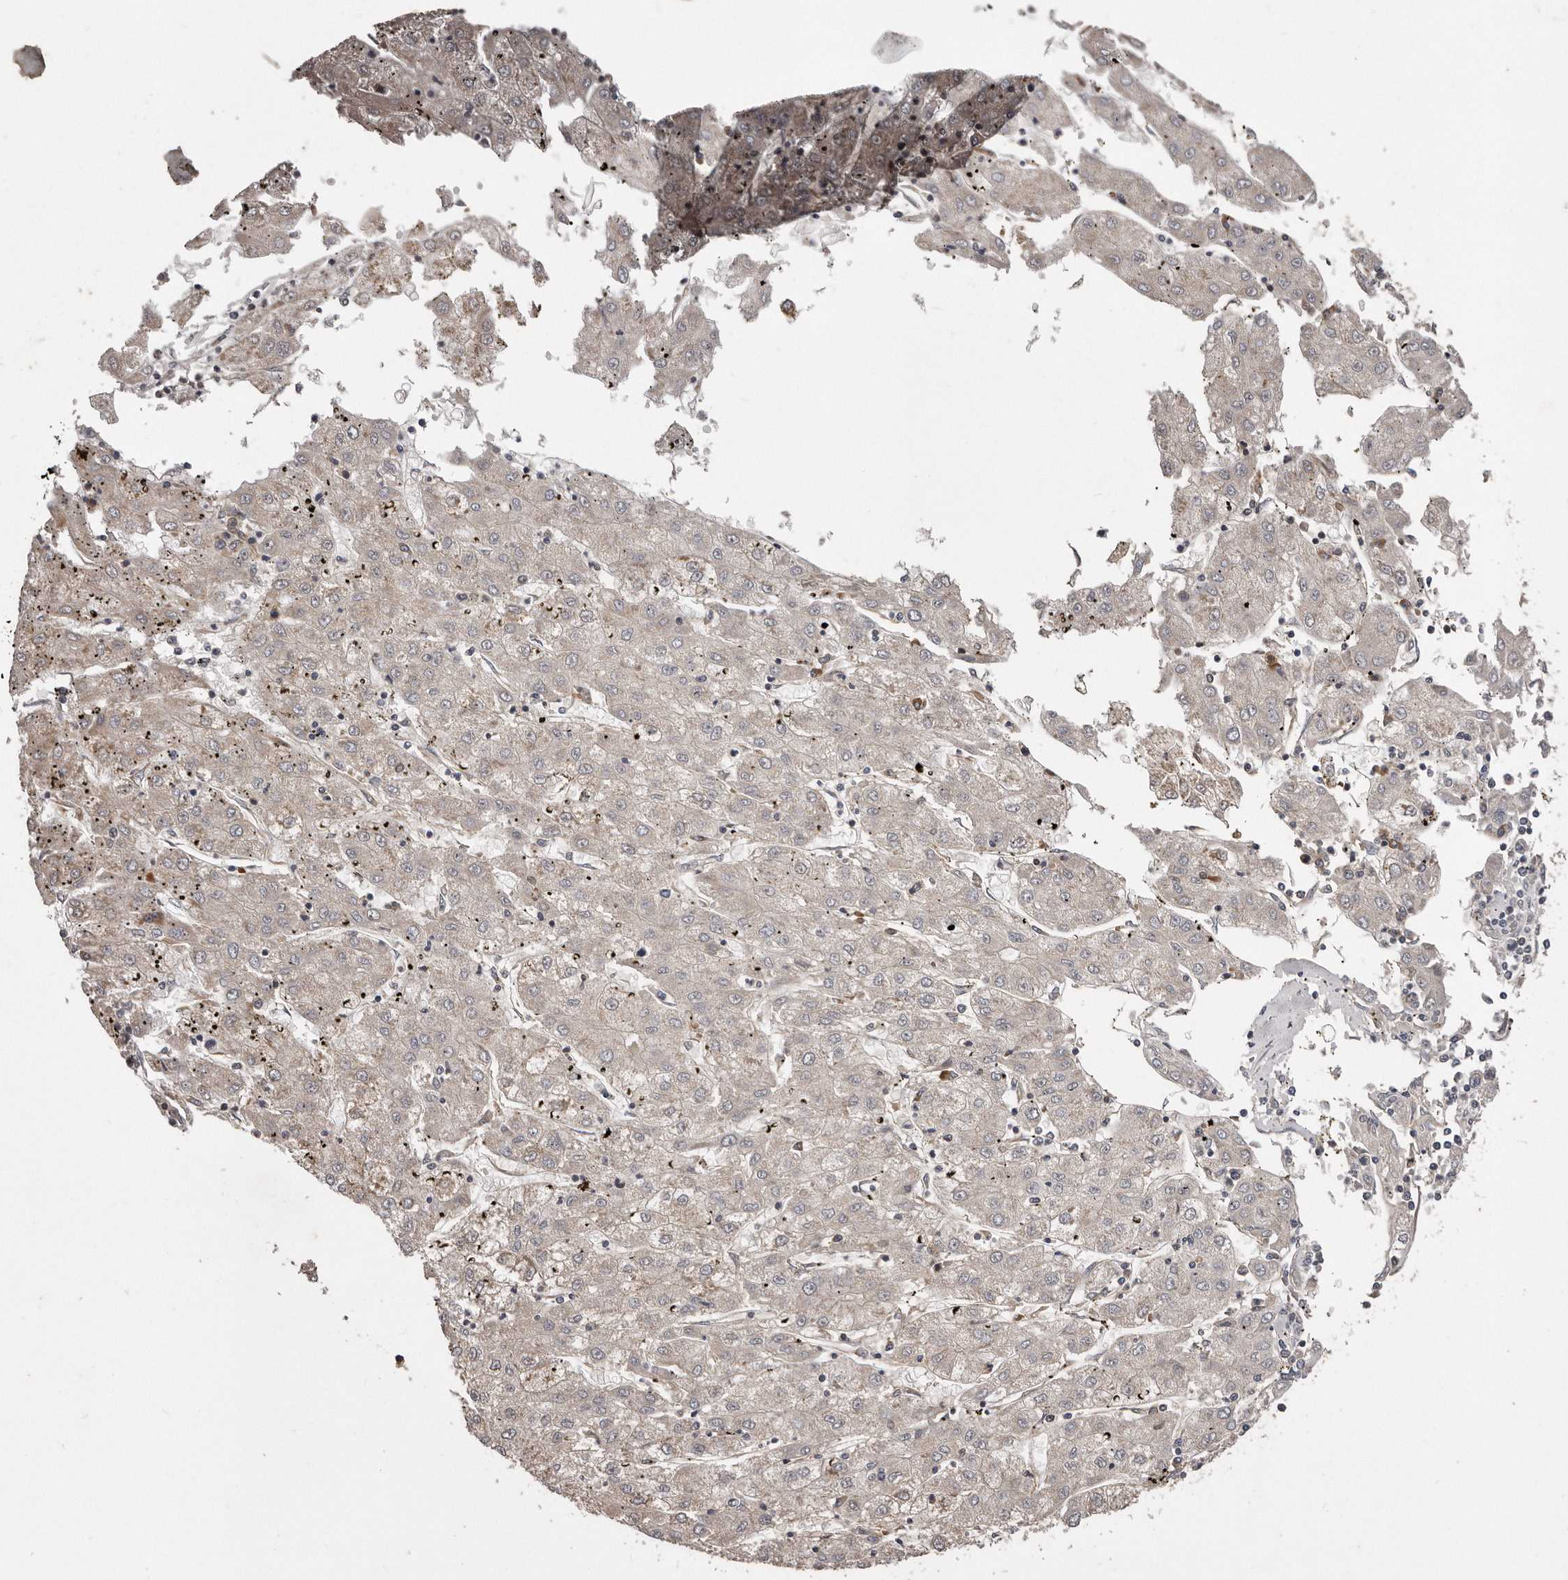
{"staining": {"intensity": "moderate", "quantity": "<25%", "location": "cytoplasmic/membranous"}, "tissue": "liver cancer", "cell_type": "Tumor cells", "image_type": "cancer", "snomed": [{"axis": "morphology", "description": "Carcinoma, Hepatocellular, NOS"}, {"axis": "topography", "description": "Liver"}], "caption": "A photomicrograph of liver cancer stained for a protein reveals moderate cytoplasmic/membranous brown staining in tumor cells.", "gene": "ARMCX1", "patient": {"sex": "male", "age": 72}}